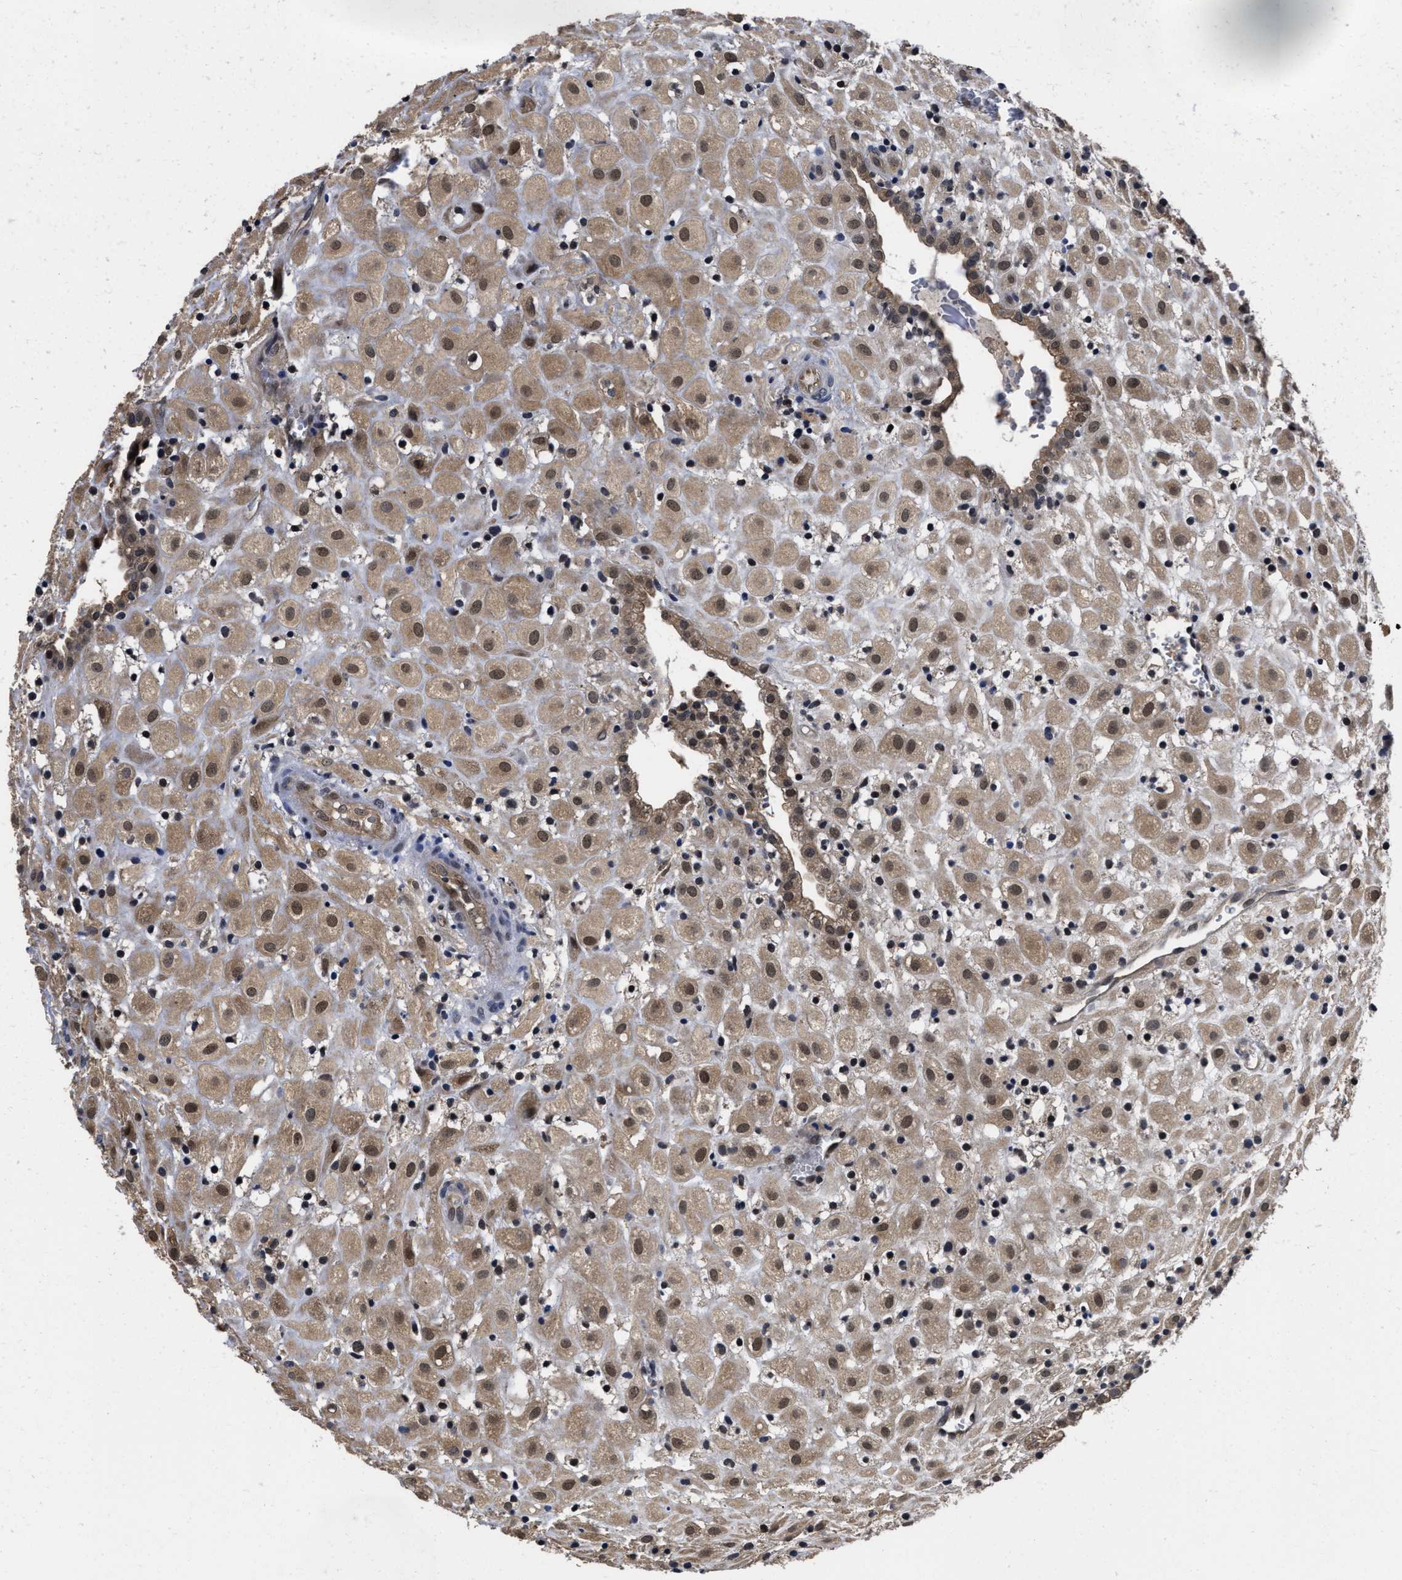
{"staining": {"intensity": "moderate", "quantity": ">75%", "location": "cytoplasmic/membranous,nuclear"}, "tissue": "placenta", "cell_type": "Decidual cells", "image_type": "normal", "snomed": [{"axis": "morphology", "description": "Normal tissue, NOS"}, {"axis": "topography", "description": "Placenta"}], "caption": "High-magnification brightfield microscopy of benign placenta stained with DAB (3,3'-diaminobenzidine) (brown) and counterstained with hematoxylin (blue). decidual cells exhibit moderate cytoplasmic/membranous,nuclear expression is appreciated in approximately>75% of cells.", "gene": "MCOLN2", "patient": {"sex": "female", "age": 18}}